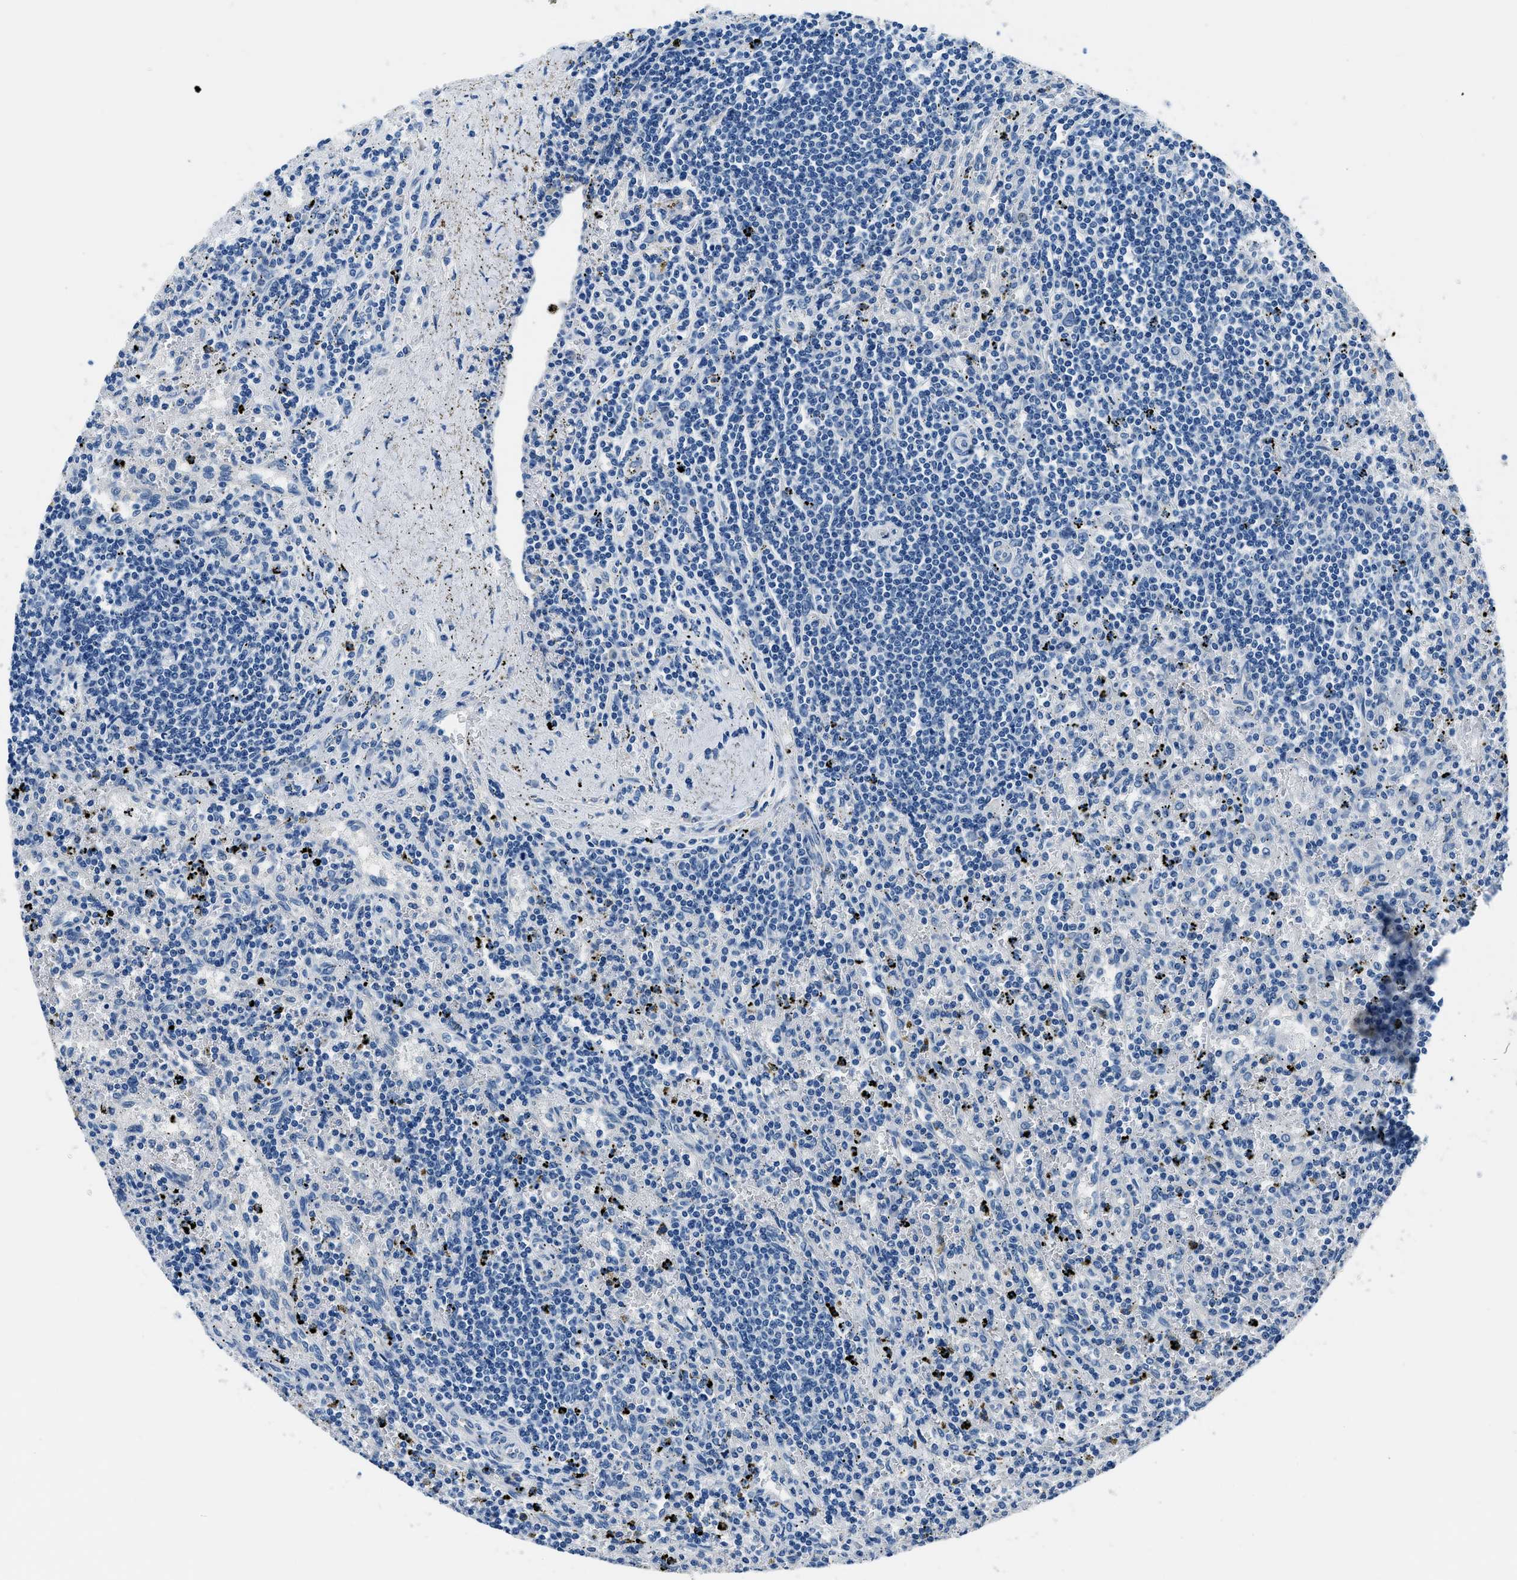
{"staining": {"intensity": "negative", "quantity": "none", "location": "none"}, "tissue": "lymphoma", "cell_type": "Tumor cells", "image_type": "cancer", "snomed": [{"axis": "morphology", "description": "Malignant lymphoma, non-Hodgkin's type, Low grade"}, {"axis": "topography", "description": "Spleen"}], "caption": "IHC of human malignant lymphoma, non-Hodgkin's type (low-grade) displays no expression in tumor cells.", "gene": "GJA3", "patient": {"sex": "male", "age": 76}}